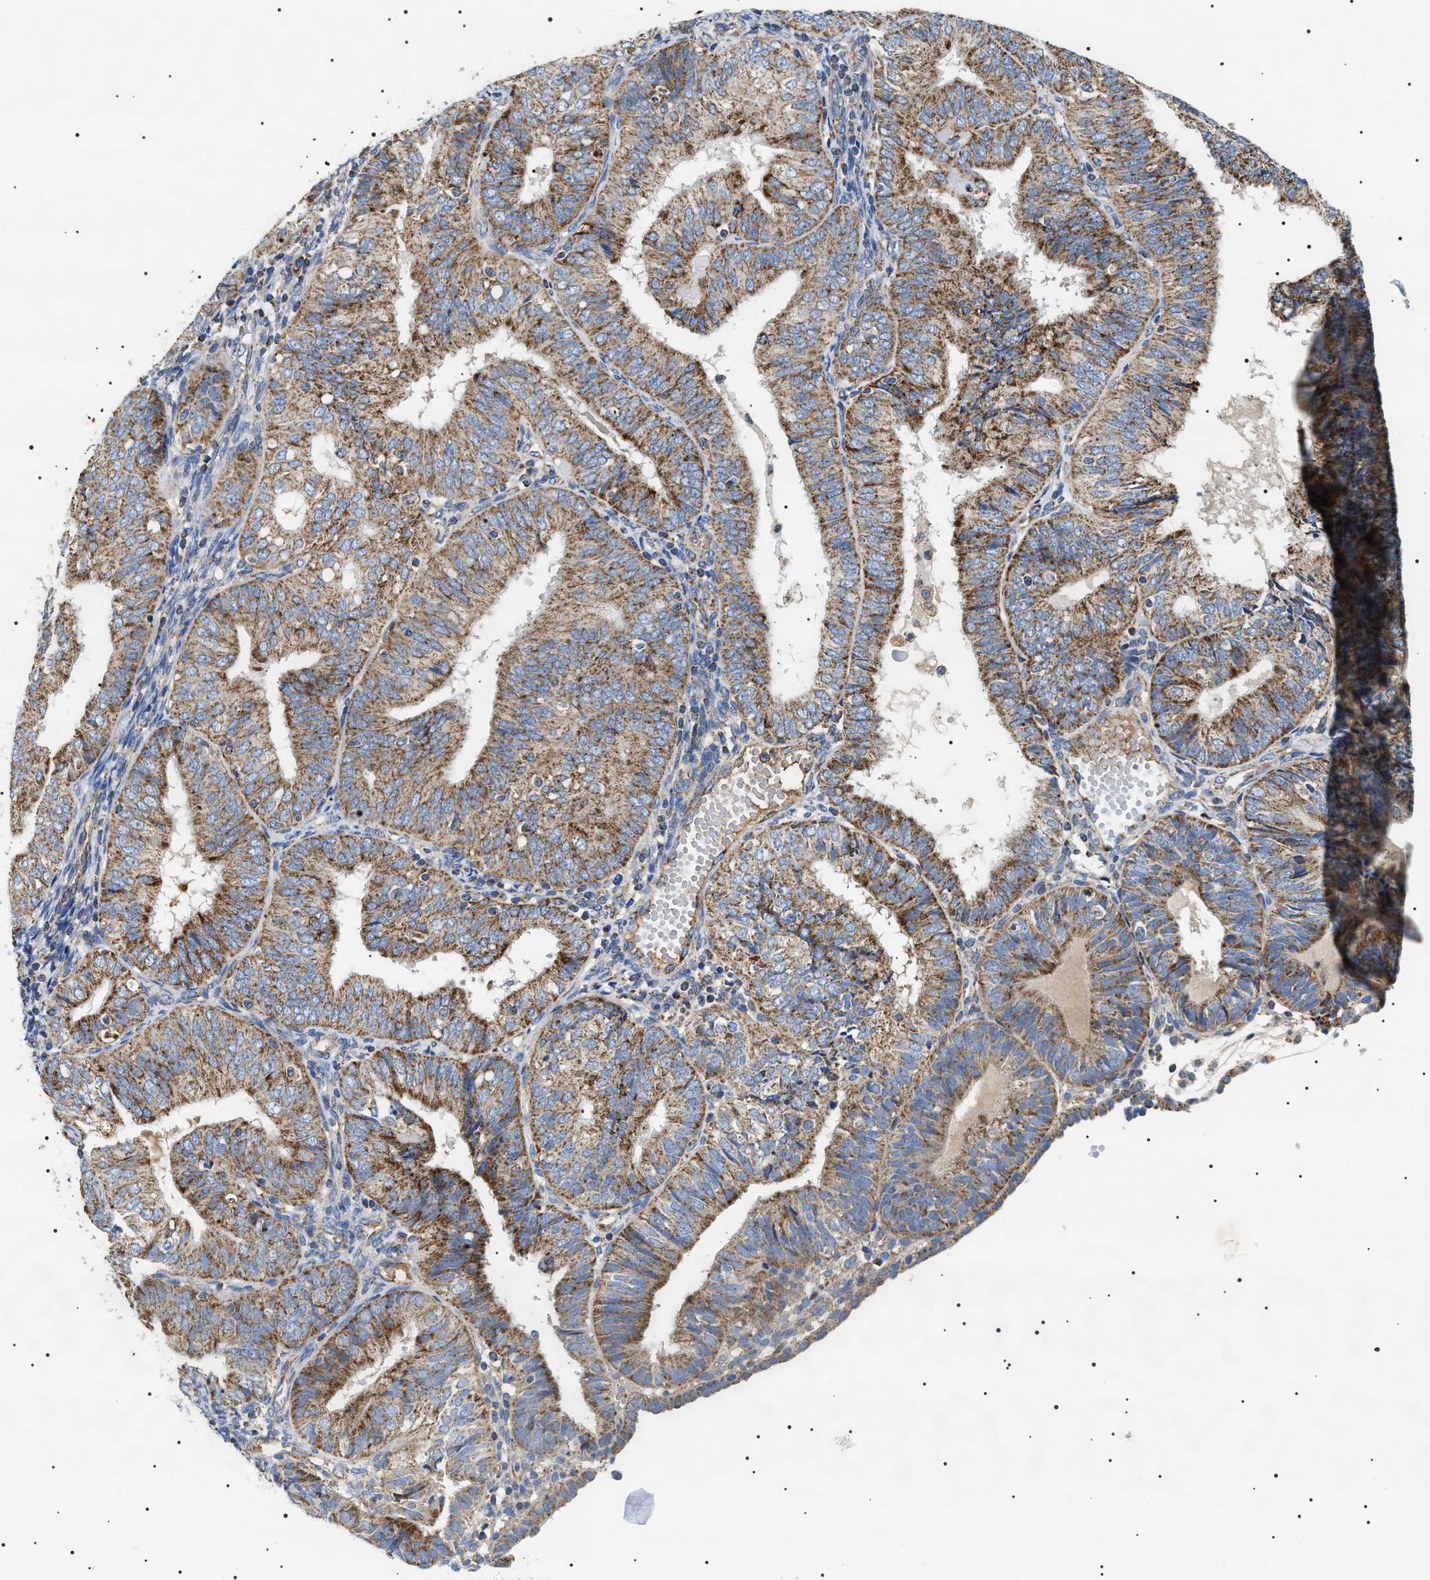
{"staining": {"intensity": "moderate", "quantity": ">75%", "location": "cytoplasmic/membranous"}, "tissue": "endometrial cancer", "cell_type": "Tumor cells", "image_type": "cancer", "snomed": [{"axis": "morphology", "description": "Adenocarcinoma, NOS"}, {"axis": "topography", "description": "Endometrium"}], "caption": "Brown immunohistochemical staining in human endometrial cancer (adenocarcinoma) displays moderate cytoplasmic/membranous positivity in approximately >75% of tumor cells.", "gene": "OXSM", "patient": {"sex": "female", "age": 58}}